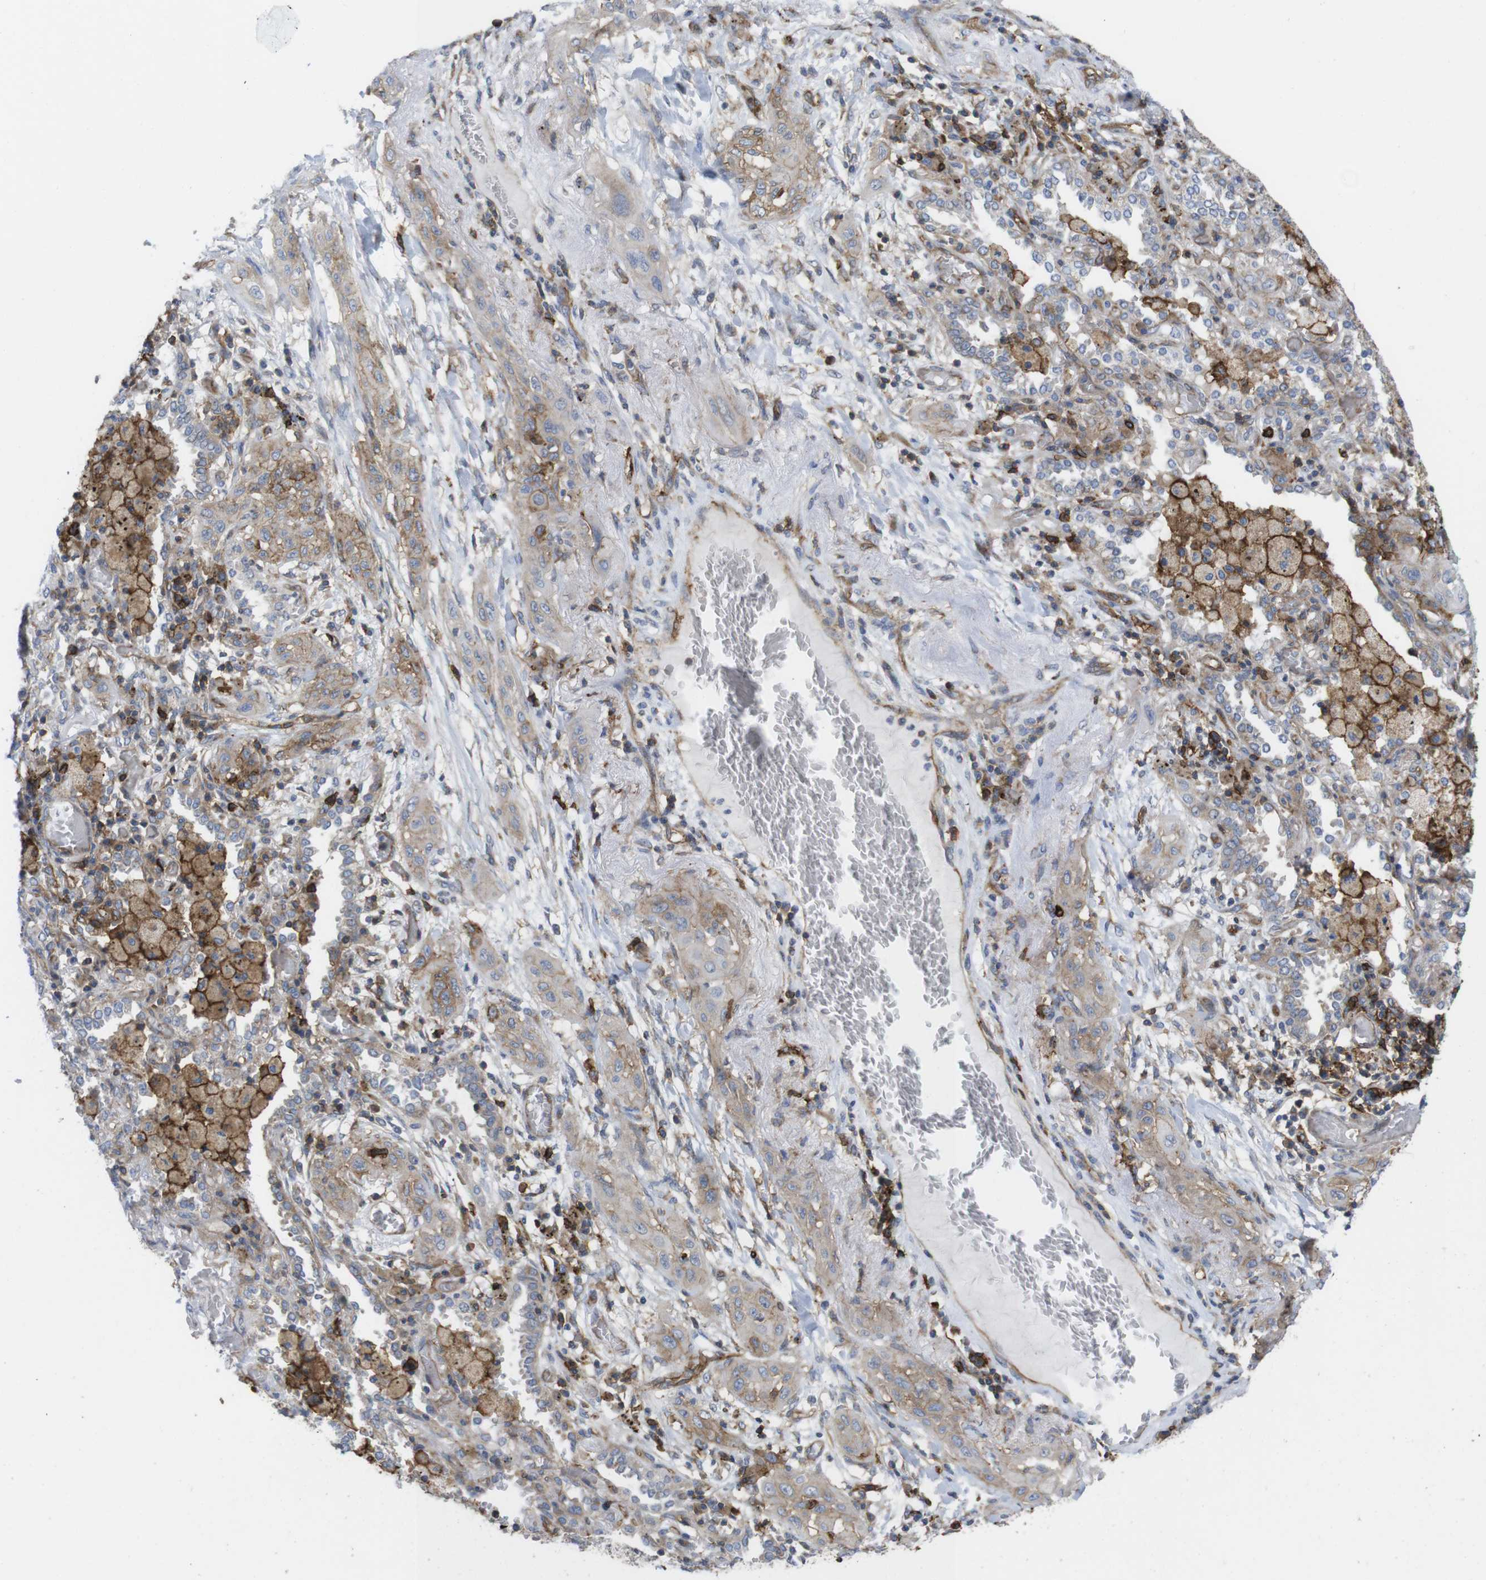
{"staining": {"intensity": "weak", "quantity": "25%-75%", "location": "cytoplasmic/membranous"}, "tissue": "lung cancer", "cell_type": "Tumor cells", "image_type": "cancer", "snomed": [{"axis": "morphology", "description": "Squamous cell carcinoma, NOS"}, {"axis": "topography", "description": "Lung"}], "caption": "Immunohistochemical staining of squamous cell carcinoma (lung) displays weak cytoplasmic/membranous protein expression in approximately 25%-75% of tumor cells. The staining is performed using DAB (3,3'-diaminobenzidine) brown chromogen to label protein expression. The nuclei are counter-stained blue using hematoxylin.", "gene": "CCR6", "patient": {"sex": "female", "age": 47}}